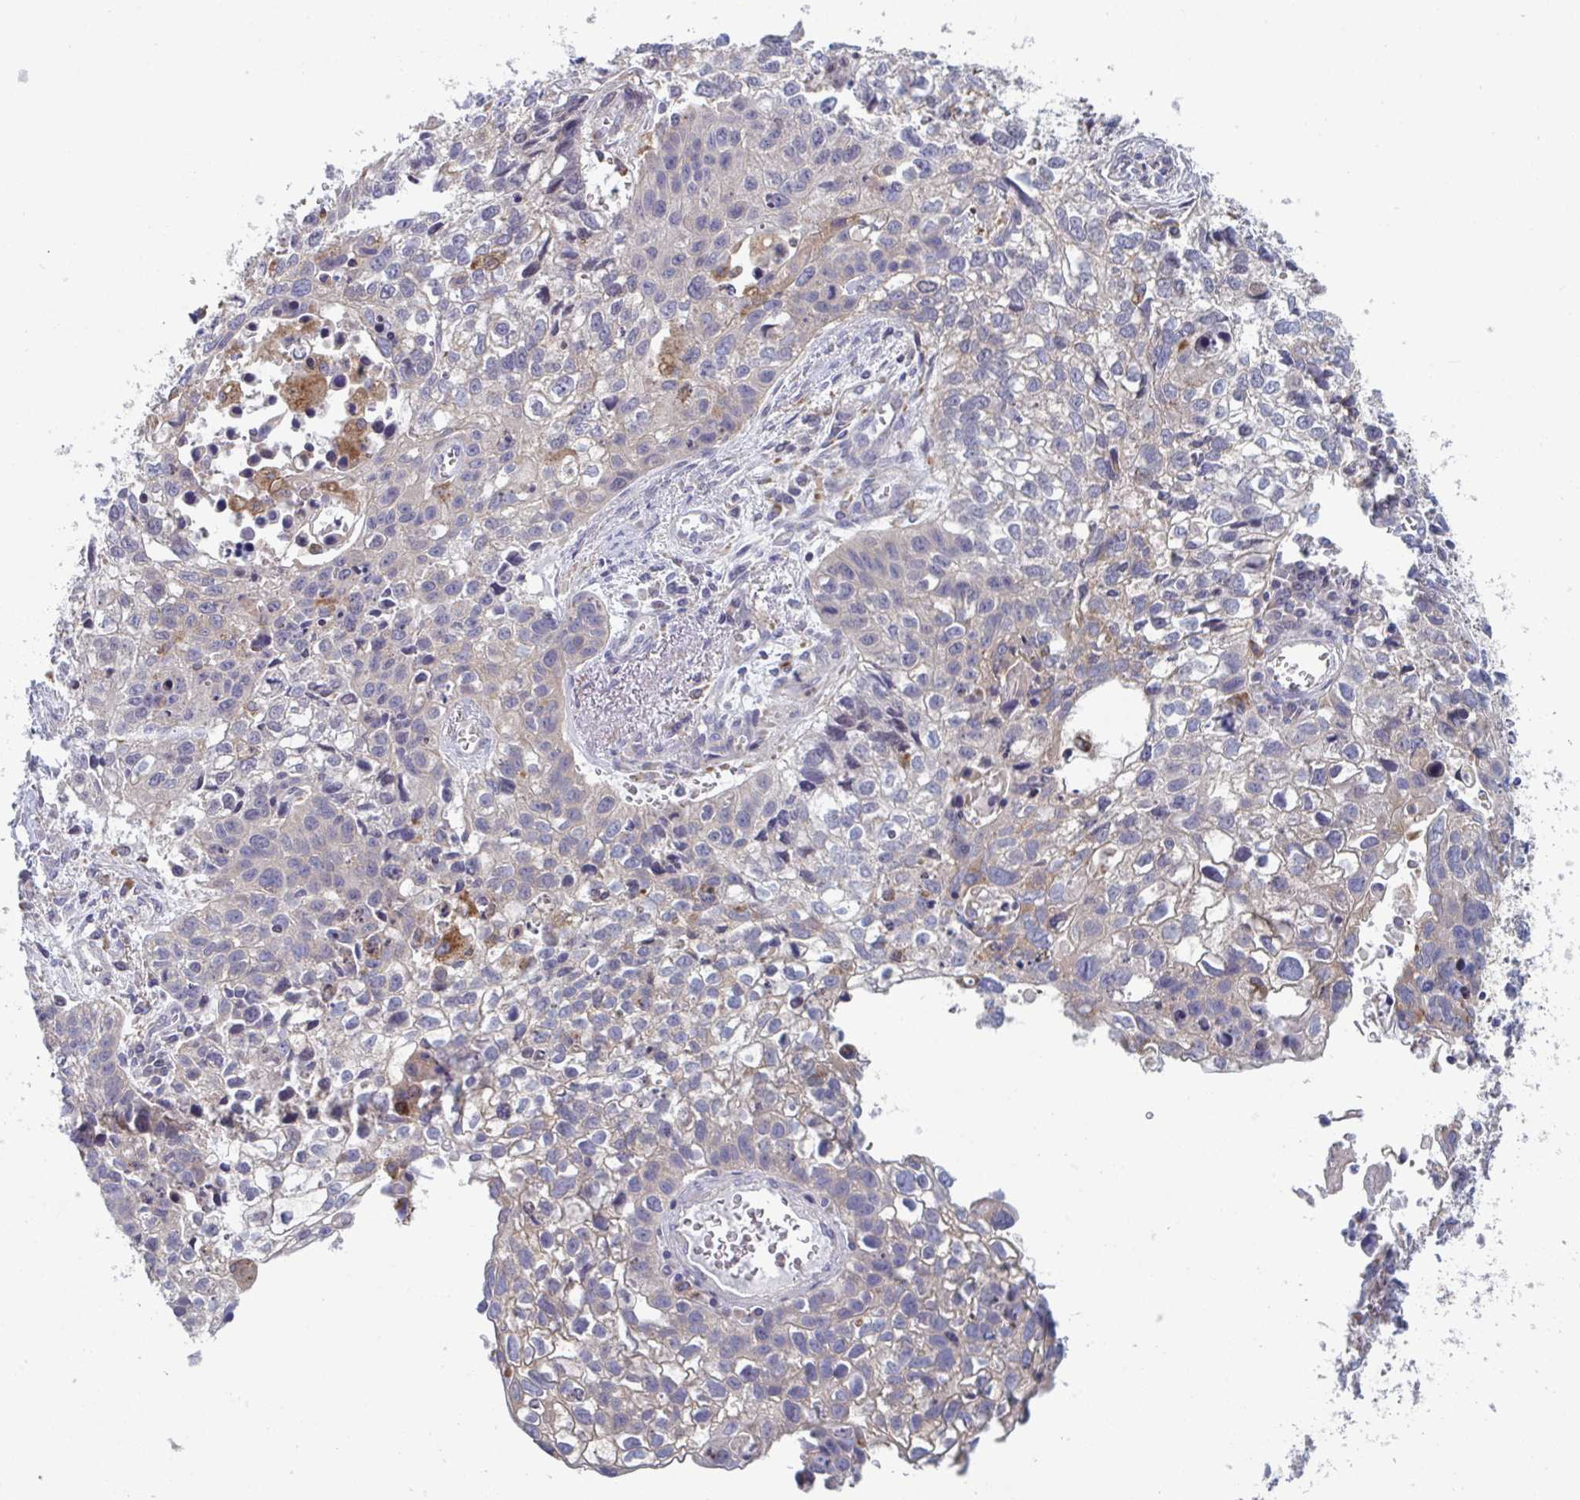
{"staining": {"intensity": "negative", "quantity": "none", "location": "none"}, "tissue": "lung cancer", "cell_type": "Tumor cells", "image_type": "cancer", "snomed": [{"axis": "morphology", "description": "Squamous cell carcinoma, NOS"}, {"axis": "topography", "description": "Lung"}], "caption": "Lung squamous cell carcinoma was stained to show a protein in brown. There is no significant positivity in tumor cells.", "gene": "NIPSNAP1", "patient": {"sex": "male", "age": 74}}